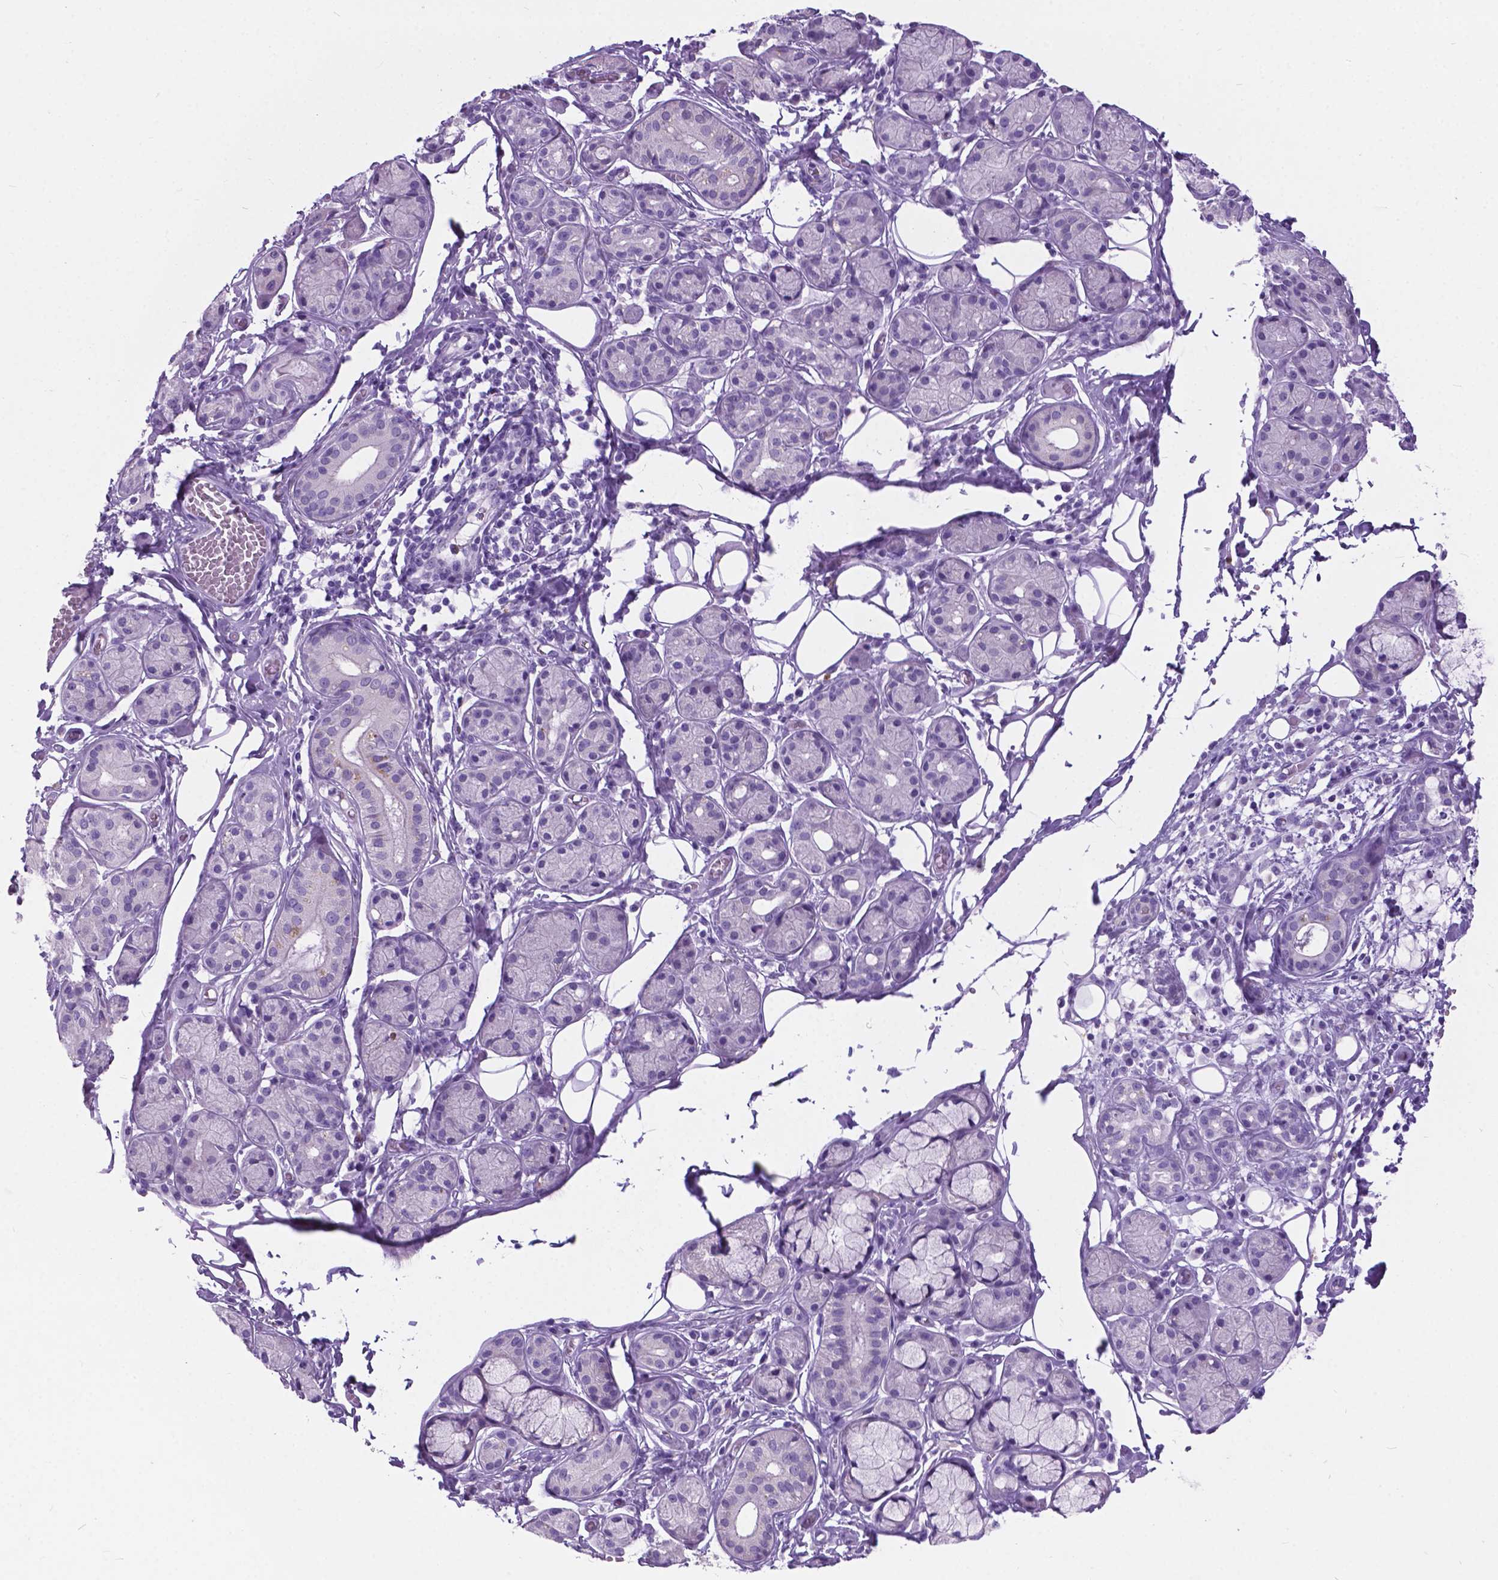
{"staining": {"intensity": "negative", "quantity": "none", "location": "none"}, "tissue": "salivary gland", "cell_type": "Glandular cells", "image_type": "normal", "snomed": [{"axis": "morphology", "description": "Normal tissue, NOS"}, {"axis": "topography", "description": "Salivary gland"}, {"axis": "topography", "description": "Peripheral nerve tissue"}], "caption": "The immunohistochemistry micrograph has no significant positivity in glandular cells of salivary gland.", "gene": "ARMS2", "patient": {"sex": "male", "age": 71}}